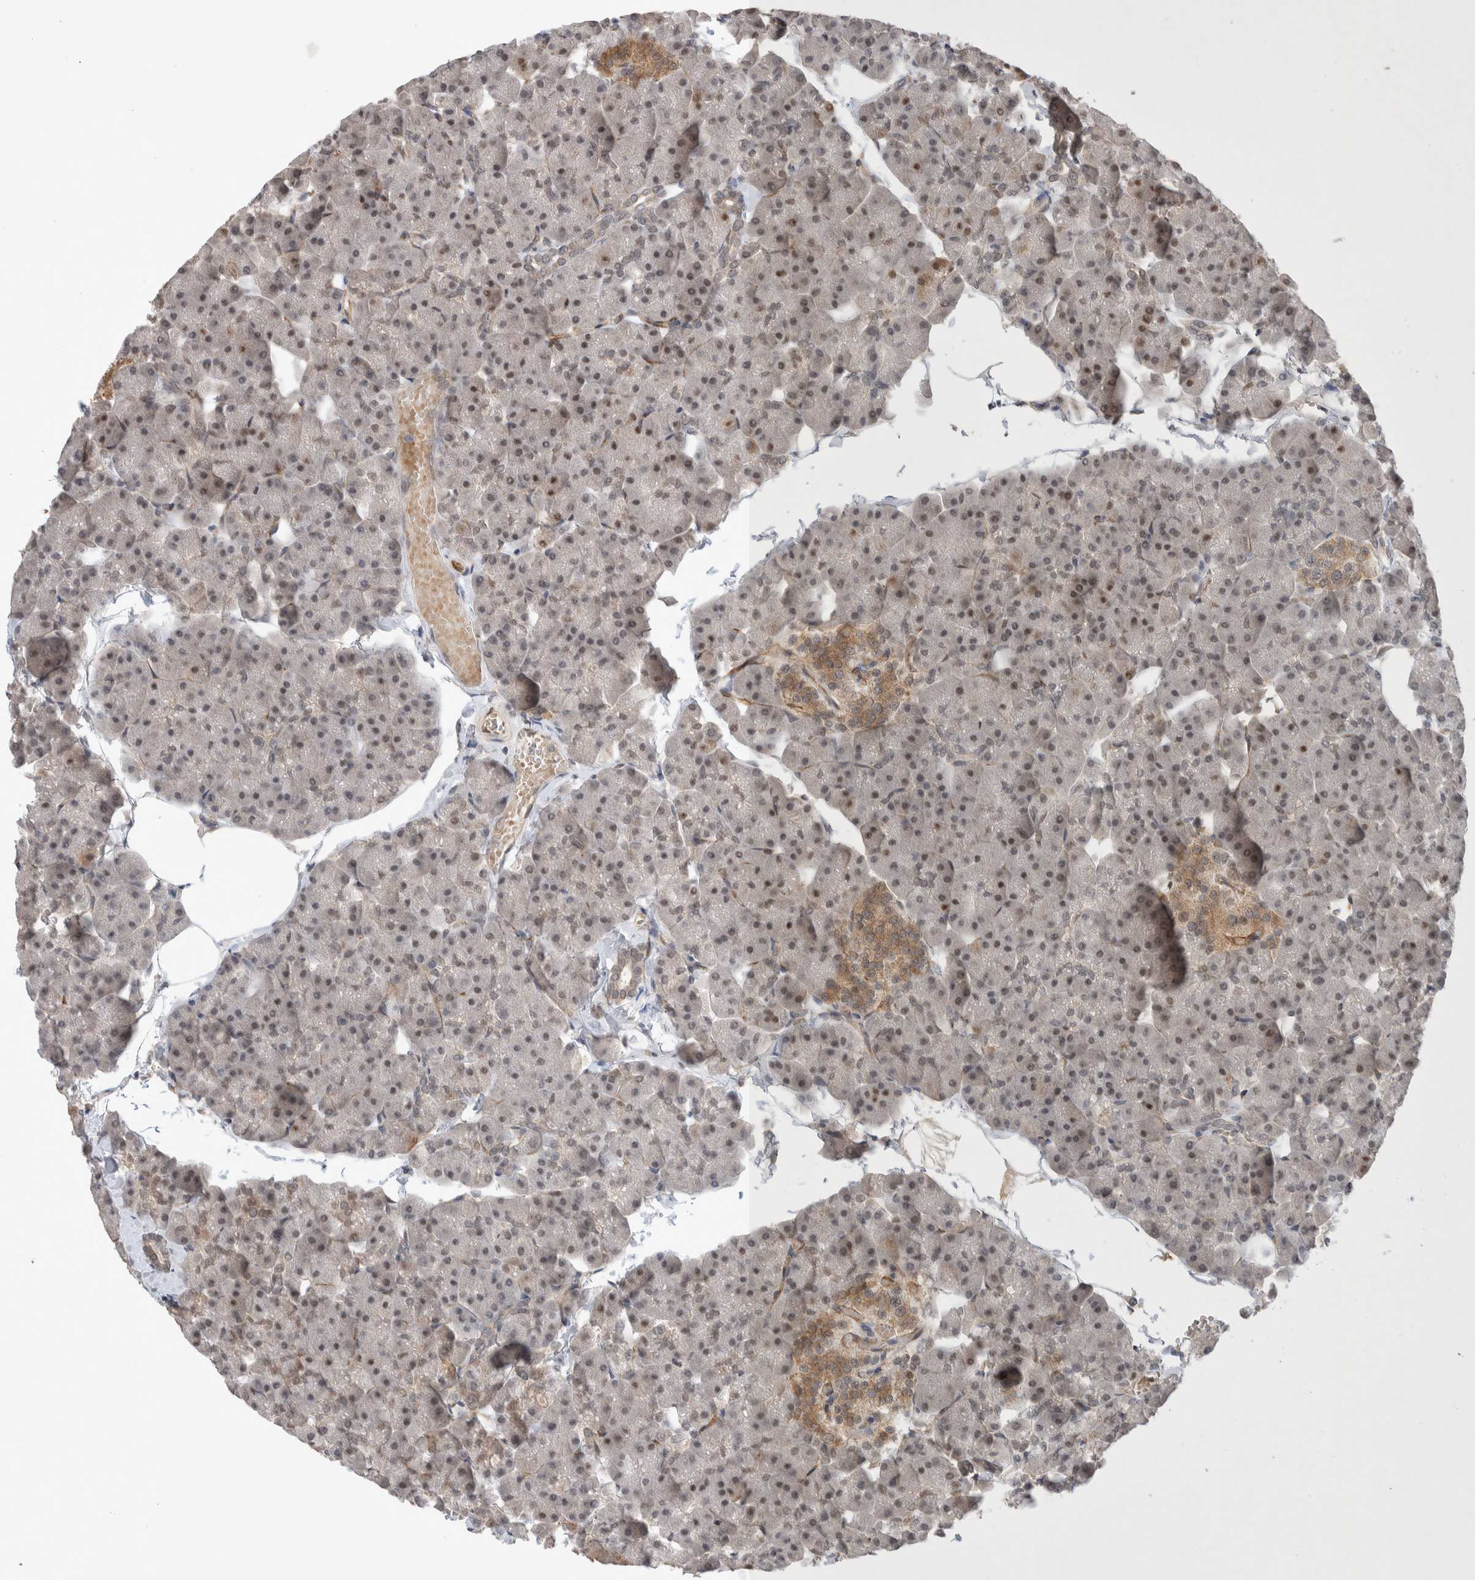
{"staining": {"intensity": "weak", "quantity": ">75%", "location": "nuclear"}, "tissue": "pancreas", "cell_type": "Exocrine glandular cells", "image_type": "normal", "snomed": [{"axis": "morphology", "description": "Normal tissue, NOS"}, {"axis": "topography", "description": "Pancreas"}], "caption": "A low amount of weak nuclear positivity is present in approximately >75% of exocrine glandular cells in normal pancreas.", "gene": "ZNF704", "patient": {"sex": "male", "age": 35}}